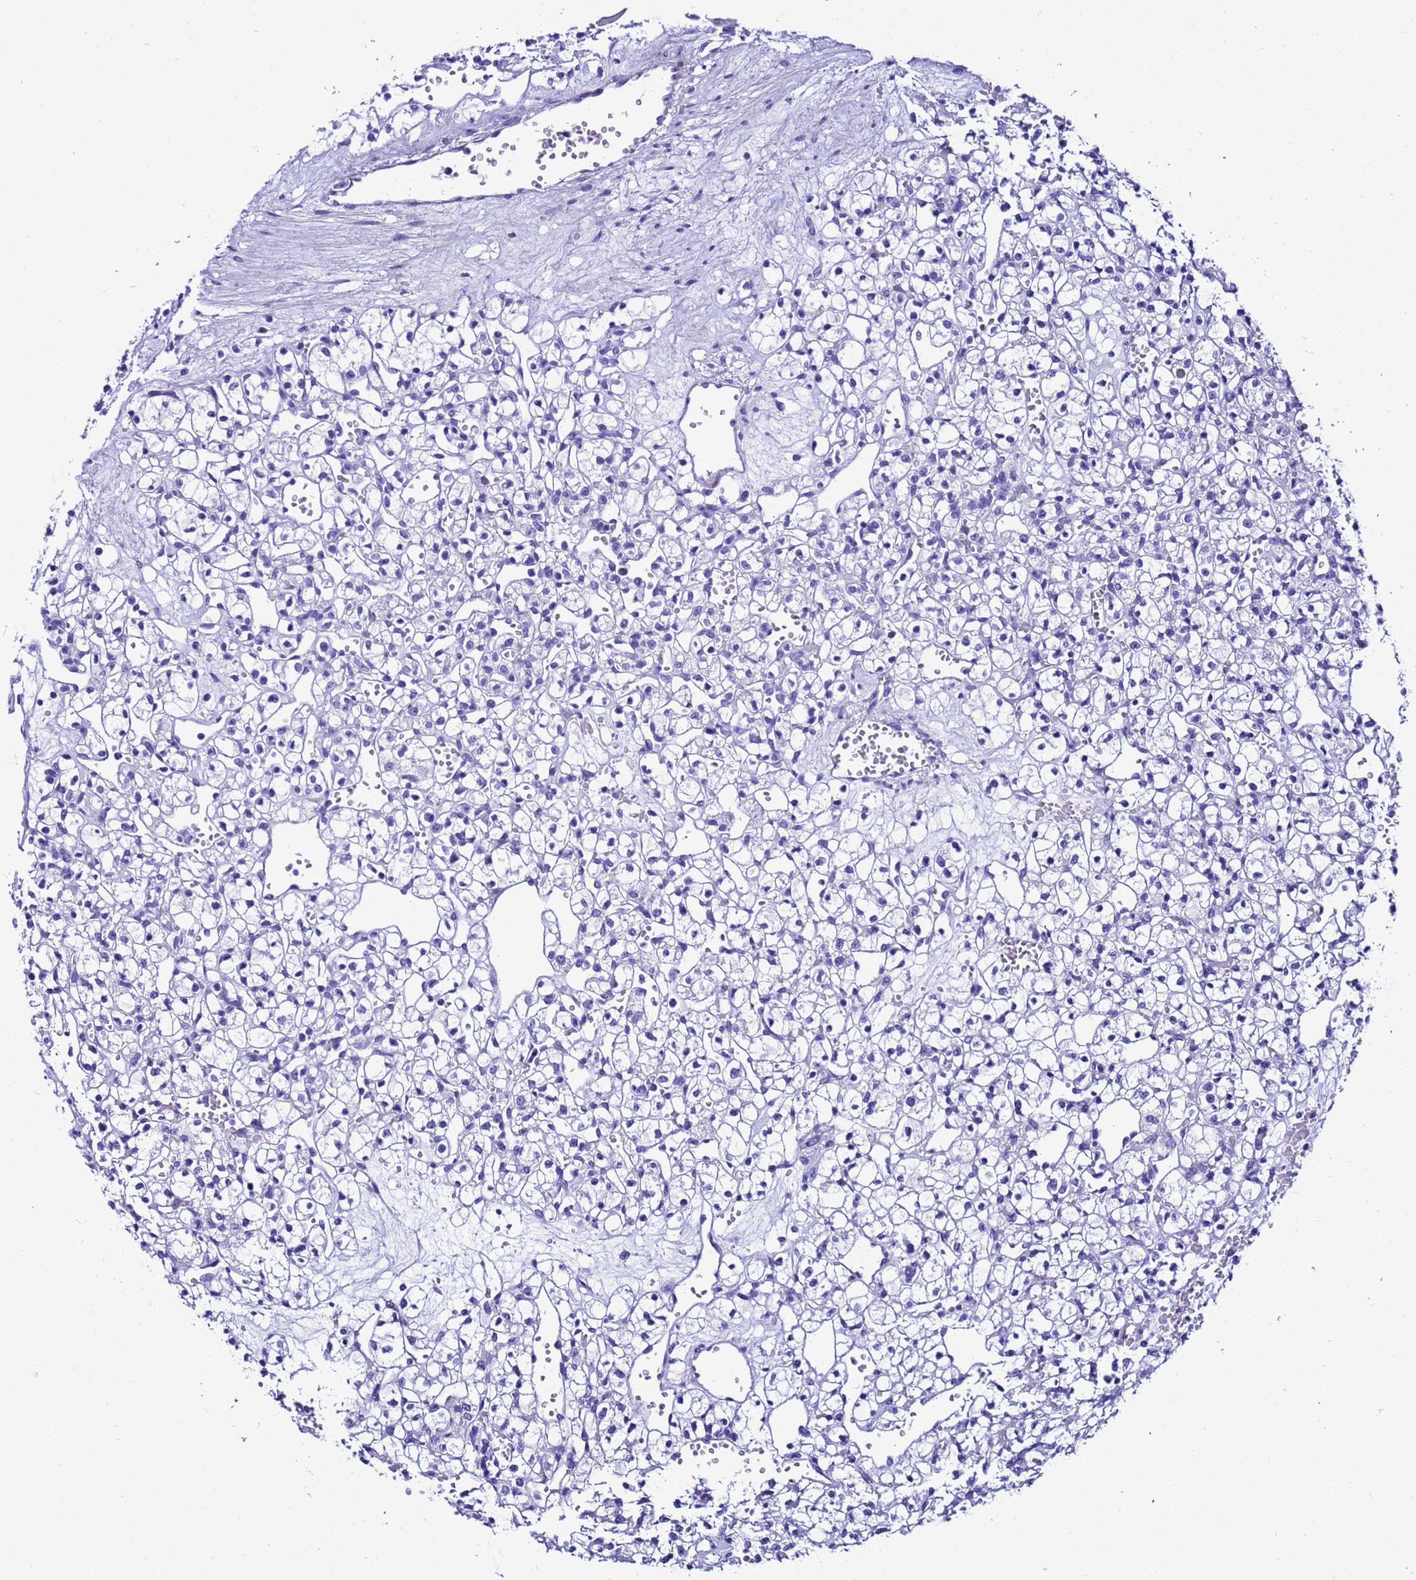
{"staining": {"intensity": "negative", "quantity": "none", "location": "none"}, "tissue": "renal cancer", "cell_type": "Tumor cells", "image_type": "cancer", "snomed": [{"axis": "morphology", "description": "Adenocarcinoma, NOS"}, {"axis": "topography", "description": "Kidney"}], "caption": "DAB immunohistochemical staining of human adenocarcinoma (renal) shows no significant positivity in tumor cells.", "gene": "UGT2B10", "patient": {"sex": "female", "age": 59}}